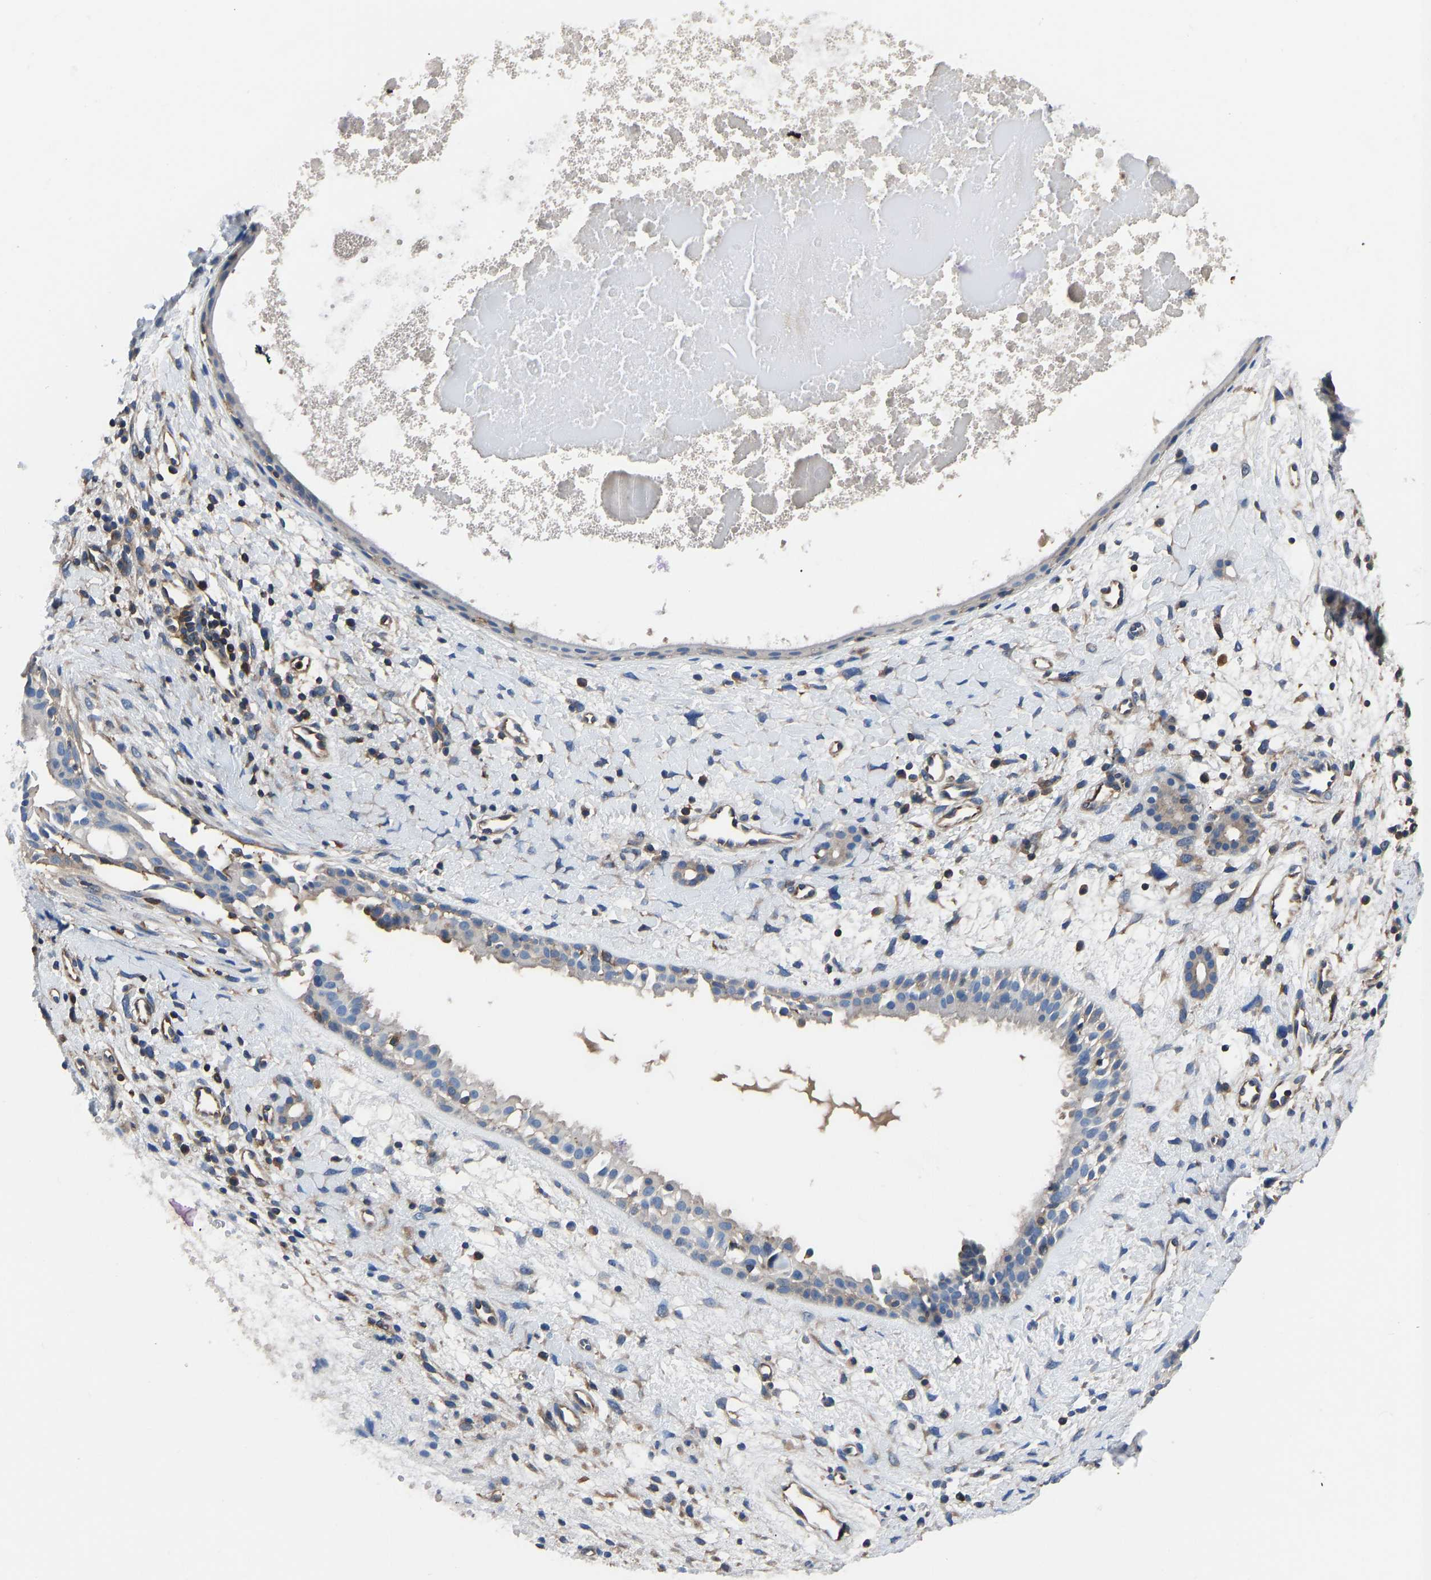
{"staining": {"intensity": "negative", "quantity": "none", "location": "none"}, "tissue": "nasopharynx", "cell_type": "Respiratory epithelial cells", "image_type": "normal", "snomed": [{"axis": "morphology", "description": "Normal tissue, NOS"}, {"axis": "topography", "description": "Nasopharynx"}], "caption": "Immunohistochemistry (IHC) of benign human nasopharynx reveals no expression in respiratory epithelial cells.", "gene": "PRKAR1A", "patient": {"sex": "male", "age": 22}}